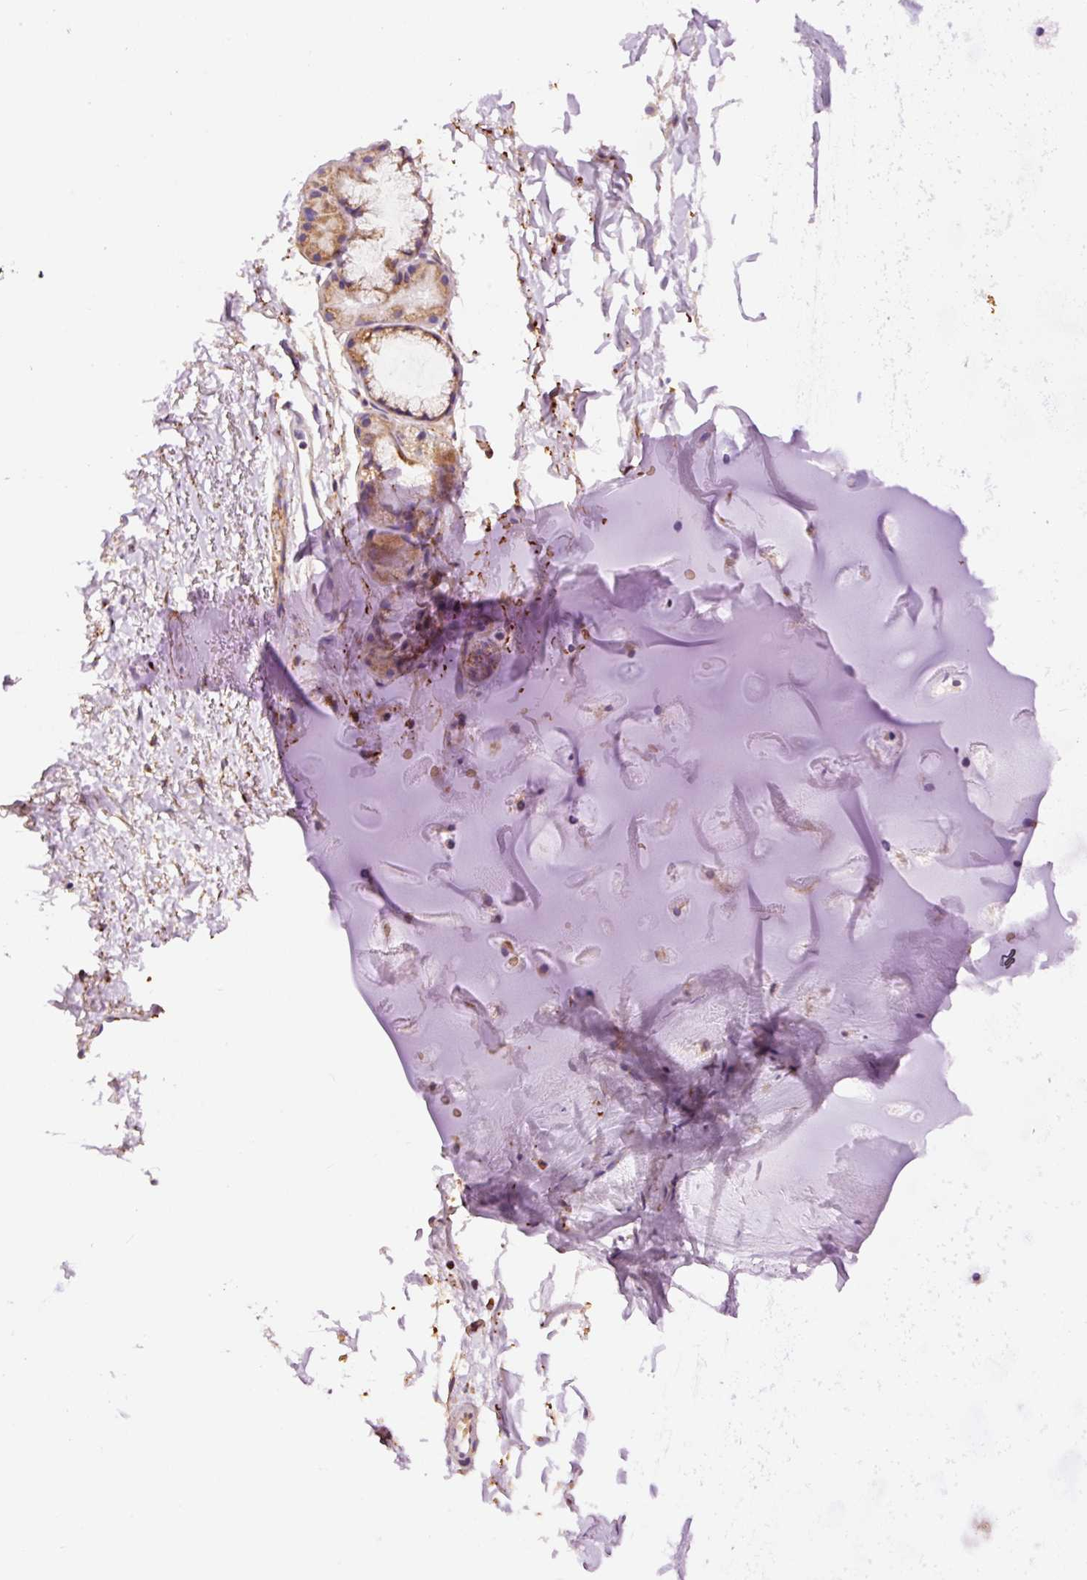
{"staining": {"intensity": "negative", "quantity": "none", "location": "none"}, "tissue": "adipose tissue", "cell_type": "Adipocytes", "image_type": "normal", "snomed": [{"axis": "morphology", "description": "Normal tissue, NOS"}, {"axis": "topography", "description": "Cartilage tissue"}, {"axis": "topography", "description": "Nasopharynx"}], "caption": "Immunohistochemistry micrograph of normal adipose tissue stained for a protein (brown), which displays no expression in adipocytes.", "gene": "PRRC2A", "patient": {"sex": "male", "age": 56}}